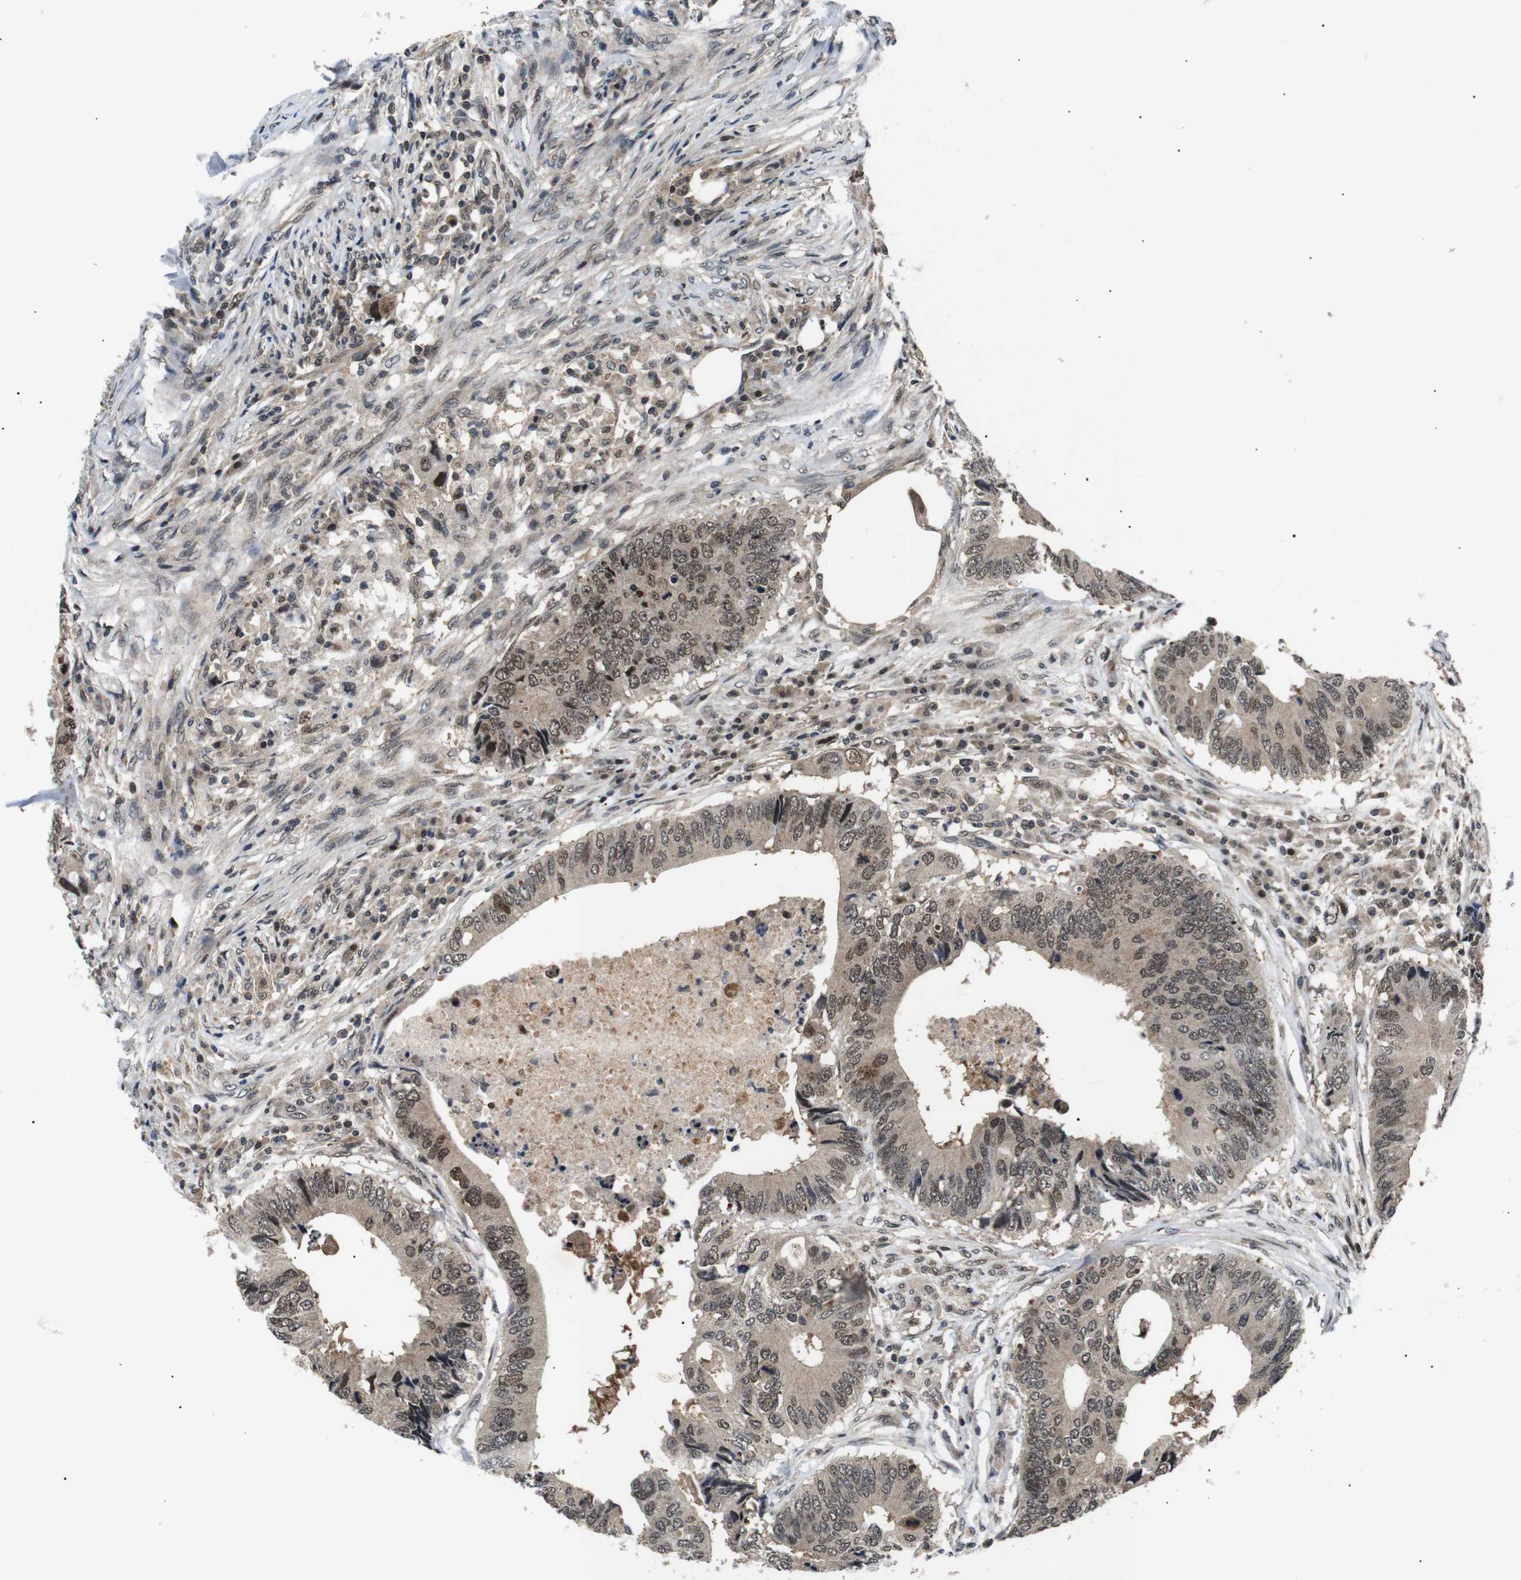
{"staining": {"intensity": "moderate", "quantity": ">75%", "location": "cytoplasmic/membranous,nuclear"}, "tissue": "colorectal cancer", "cell_type": "Tumor cells", "image_type": "cancer", "snomed": [{"axis": "morphology", "description": "Adenocarcinoma, NOS"}, {"axis": "topography", "description": "Colon"}], "caption": "A brown stain labels moderate cytoplasmic/membranous and nuclear staining of a protein in colorectal cancer tumor cells.", "gene": "SKP1", "patient": {"sex": "male", "age": 71}}